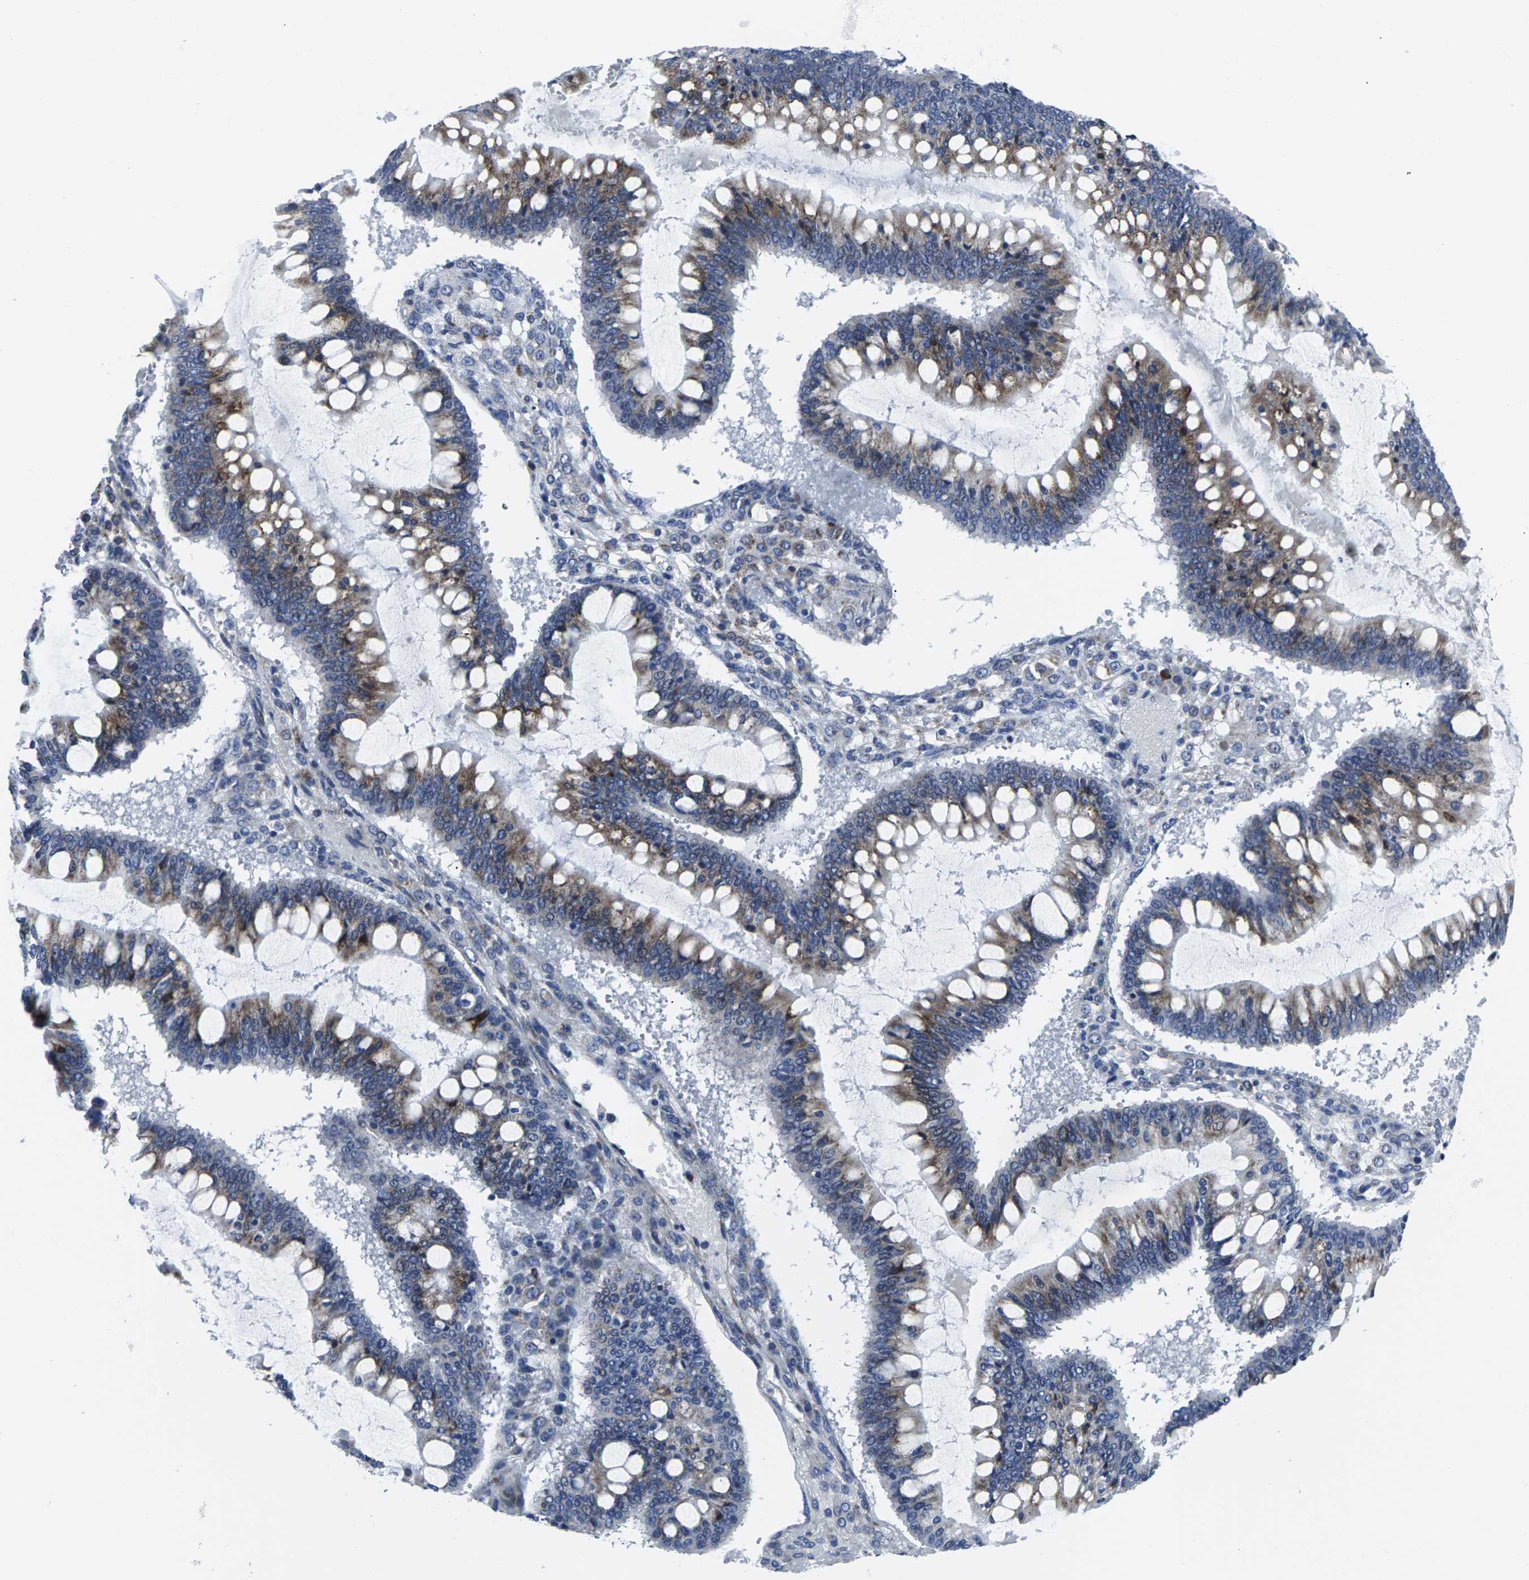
{"staining": {"intensity": "moderate", "quantity": ">75%", "location": "cytoplasmic/membranous"}, "tissue": "ovarian cancer", "cell_type": "Tumor cells", "image_type": "cancer", "snomed": [{"axis": "morphology", "description": "Cystadenocarcinoma, mucinous, NOS"}, {"axis": "topography", "description": "Ovary"}], "caption": "This micrograph reveals ovarian cancer stained with immunohistochemistry (IHC) to label a protein in brown. The cytoplasmic/membranous of tumor cells show moderate positivity for the protein. Nuclei are counter-stained blue.", "gene": "RPN1", "patient": {"sex": "female", "age": 73}}